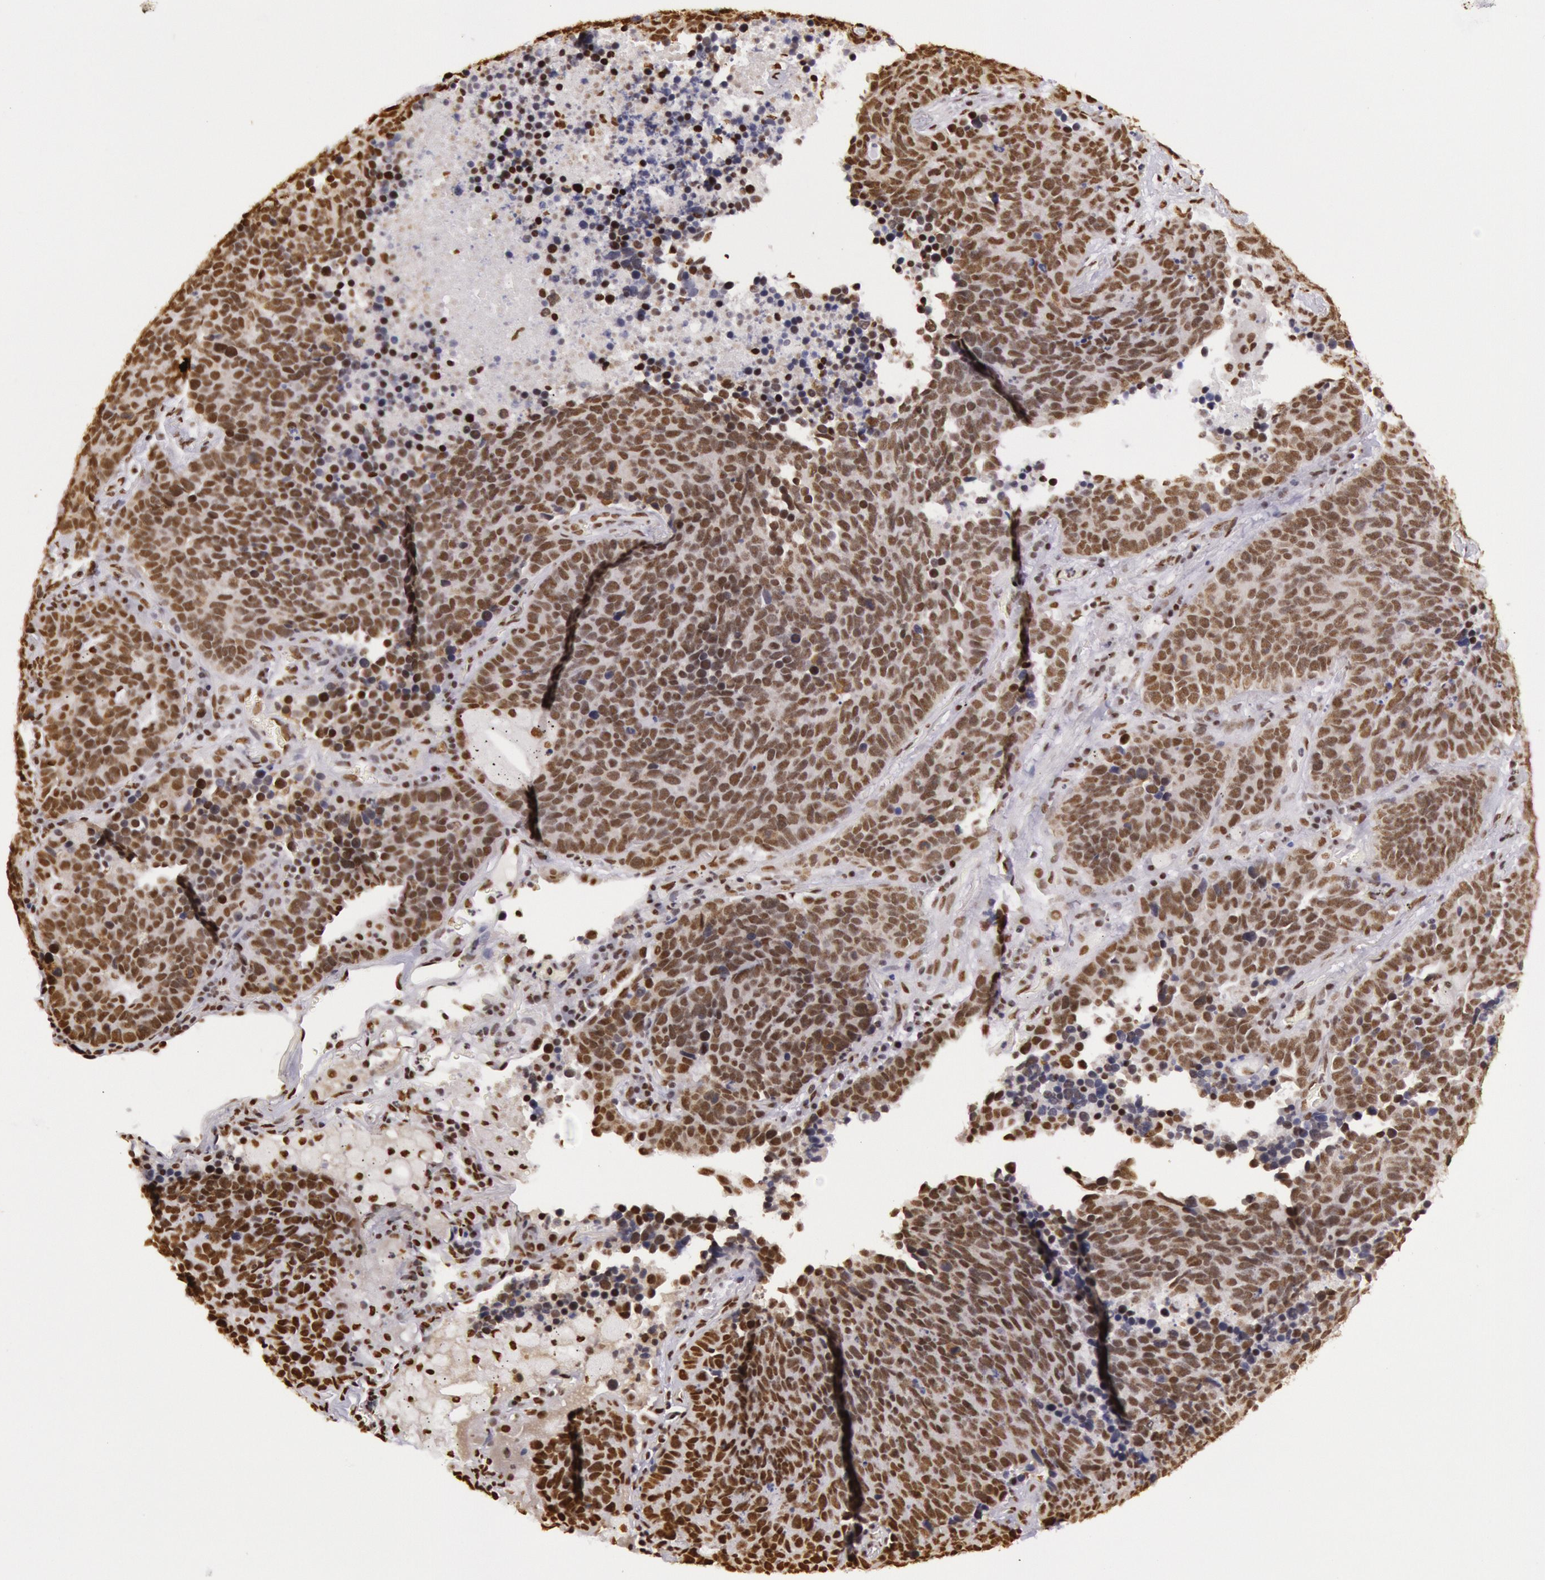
{"staining": {"intensity": "moderate", "quantity": ">75%", "location": "nuclear"}, "tissue": "lung cancer", "cell_type": "Tumor cells", "image_type": "cancer", "snomed": [{"axis": "morphology", "description": "Neoplasm, malignant, NOS"}, {"axis": "topography", "description": "Lung"}], "caption": "About >75% of tumor cells in lung neoplasm (malignant) show moderate nuclear protein staining as visualized by brown immunohistochemical staining.", "gene": "HNRNPH2", "patient": {"sex": "female", "age": 75}}